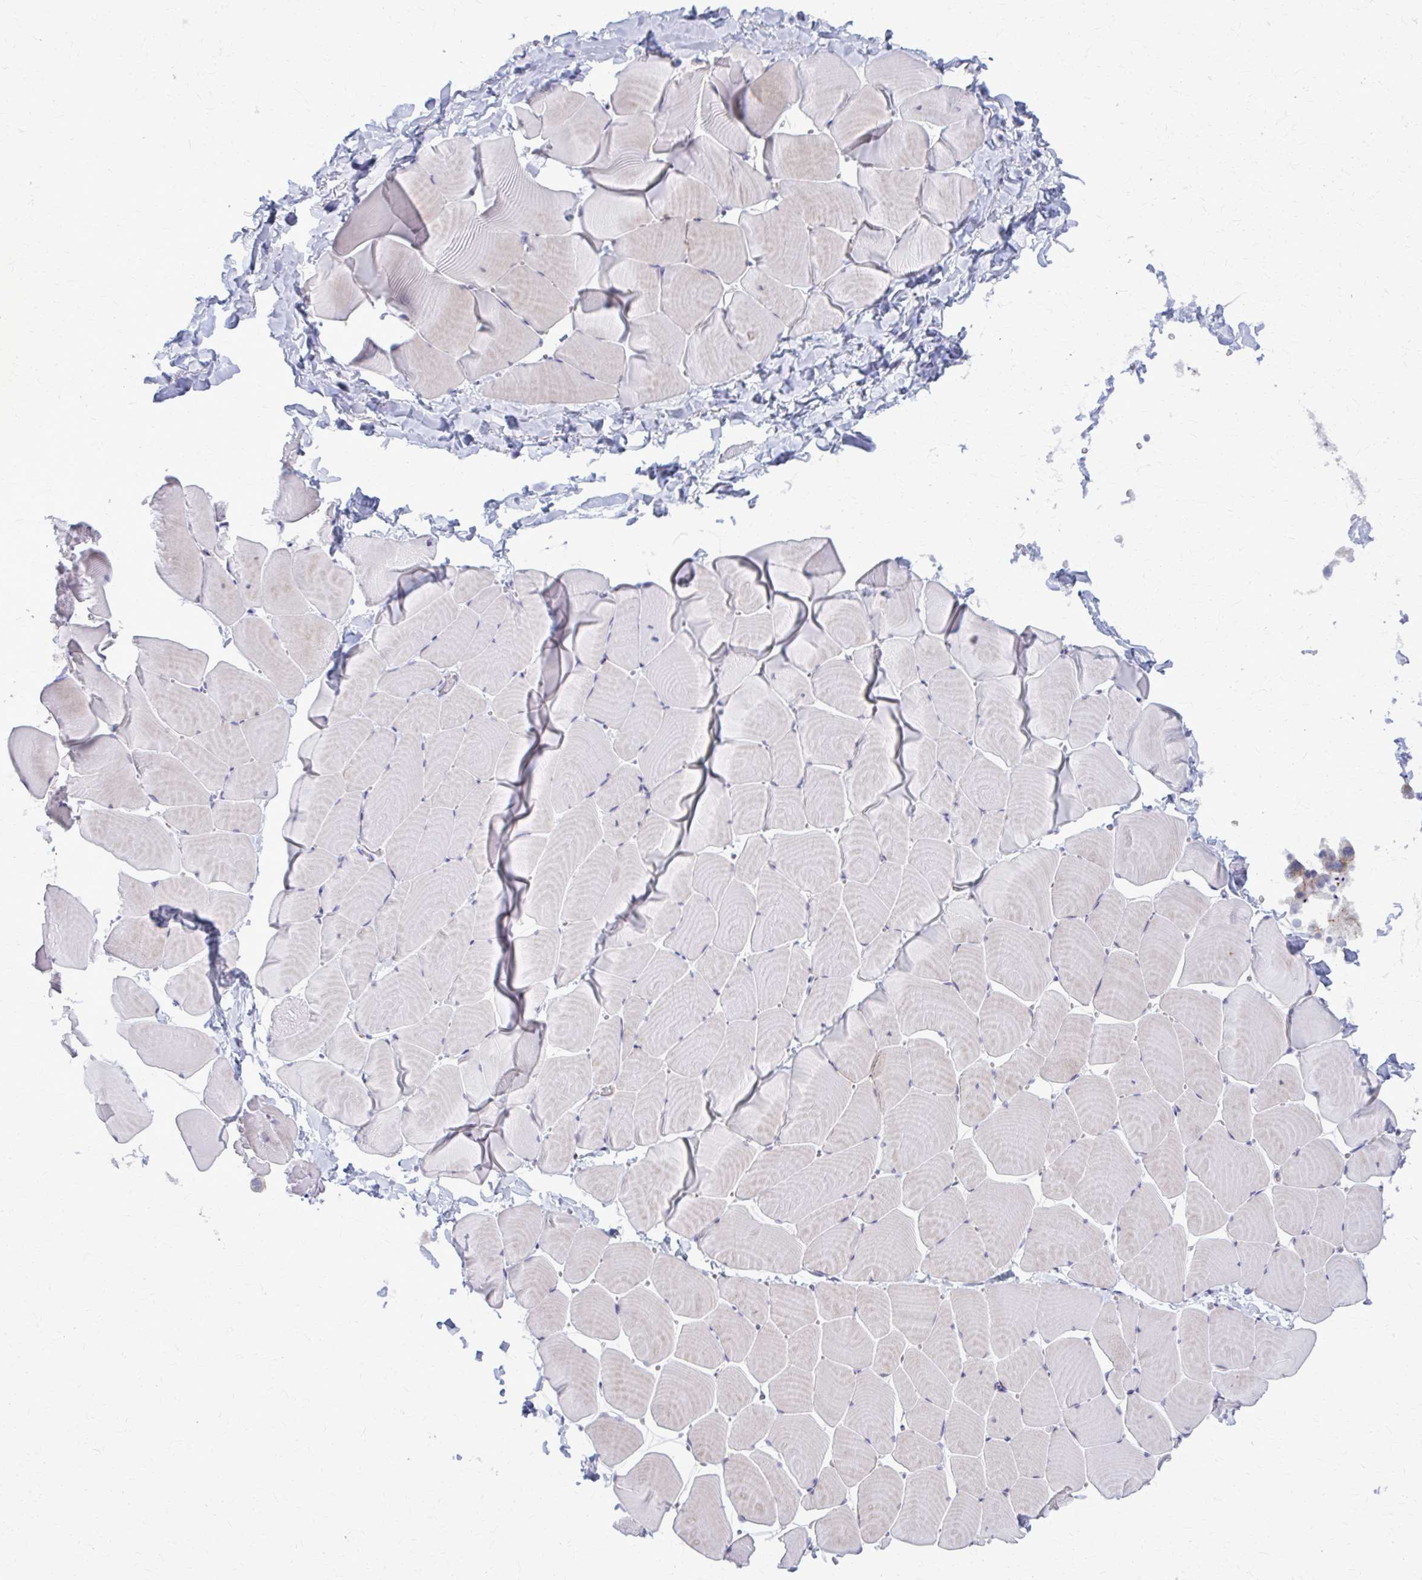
{"staining": {"intensity": "negative", "quantity": "none", "location": "none"}, "tissue": "skeletal muscle", "cell_type": "Myocytes", "image_type": "normal", "snomed": [{"axis": "morphology", "description": "Normal tissue, NOS"}, {"axis": "topography", "description": "Skeletal muscle"}], "caption": "The micrograph demonstrates no significant expression in myocytes of skeletal muscle. (Immunohistochemistry, brightfield microscopy, high magnification).", "gene": "PEDS1", "patient": {"sex": "male", "age": 25}}